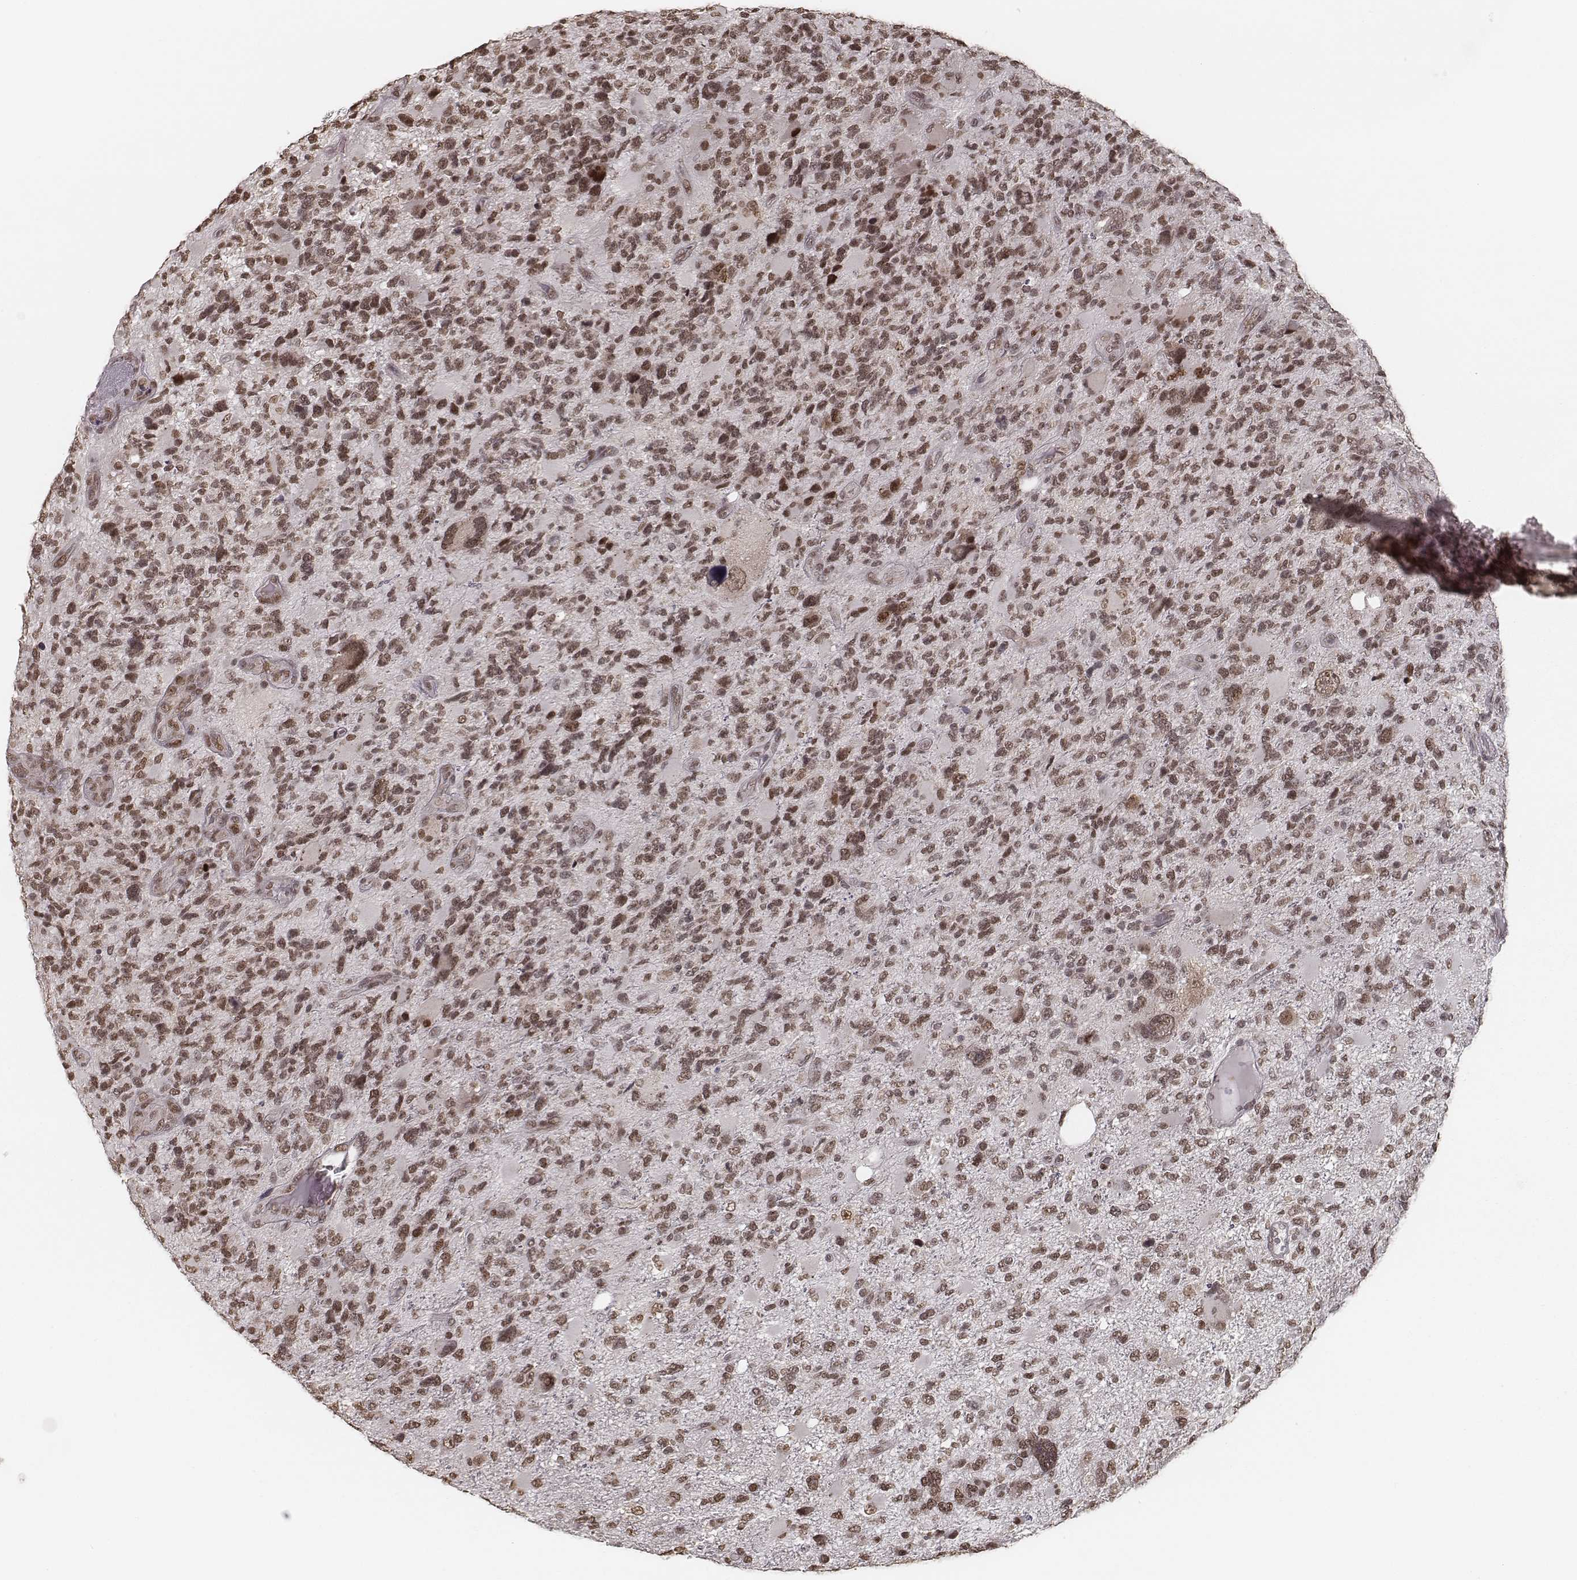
{"staining": {"intensity": "moderate", "quantity": ">75%", "location": "nuclear"}, "tissue": "glioma", "cell_type": "Tumor cells", "image_type": "cancer", "snomed": [{"axis": "morphology", "description": "Glioma, malignant, High grade"}, {"axis": "topography", "description": "Brain"}], "caption": "Protein staining of glioma tissue displays moderate nuclear staining in about >75% of tumor cells. (Brightfield microscopy of DAB IHC at high magnification).", "gene": "HMGA2", "patient": {"sex": "female", "age": 71}}